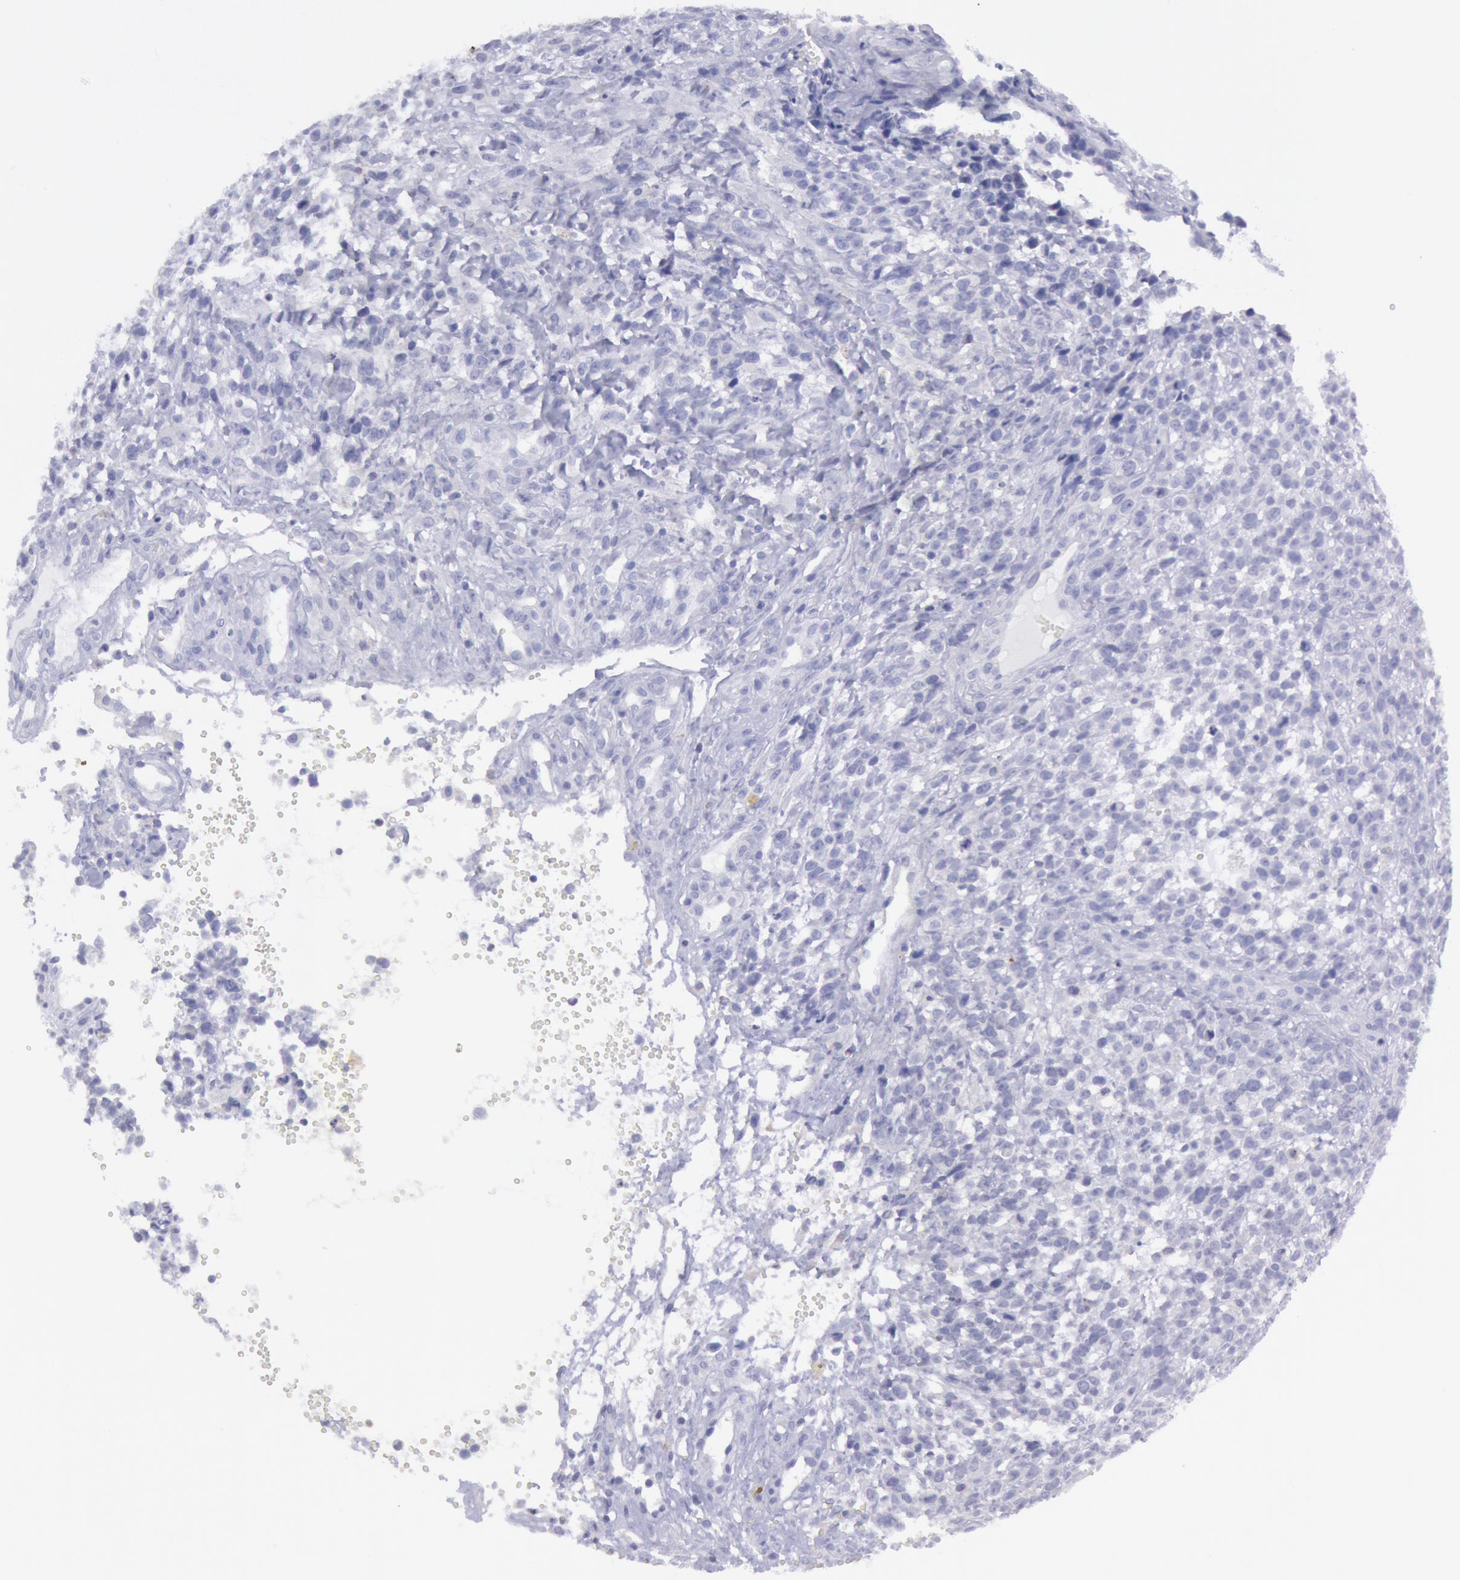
{"staining": {"intensity": "negative", "quantity": "none", "location": "none"}, "tissue": "glioma", "cell_type": "Tumor cells", "image_type": "cancer", "snomed": [{"axis": "morphology", "description": "Glioma, malignant, High grade"}, {"axis": "topography", "description": "Brain"}], "caption": "Immunohistochemical staining of glioma shows no significant expression in tumor cells.", "gene": "MYH7", "patient": {"sex": "male", "age": 66}}